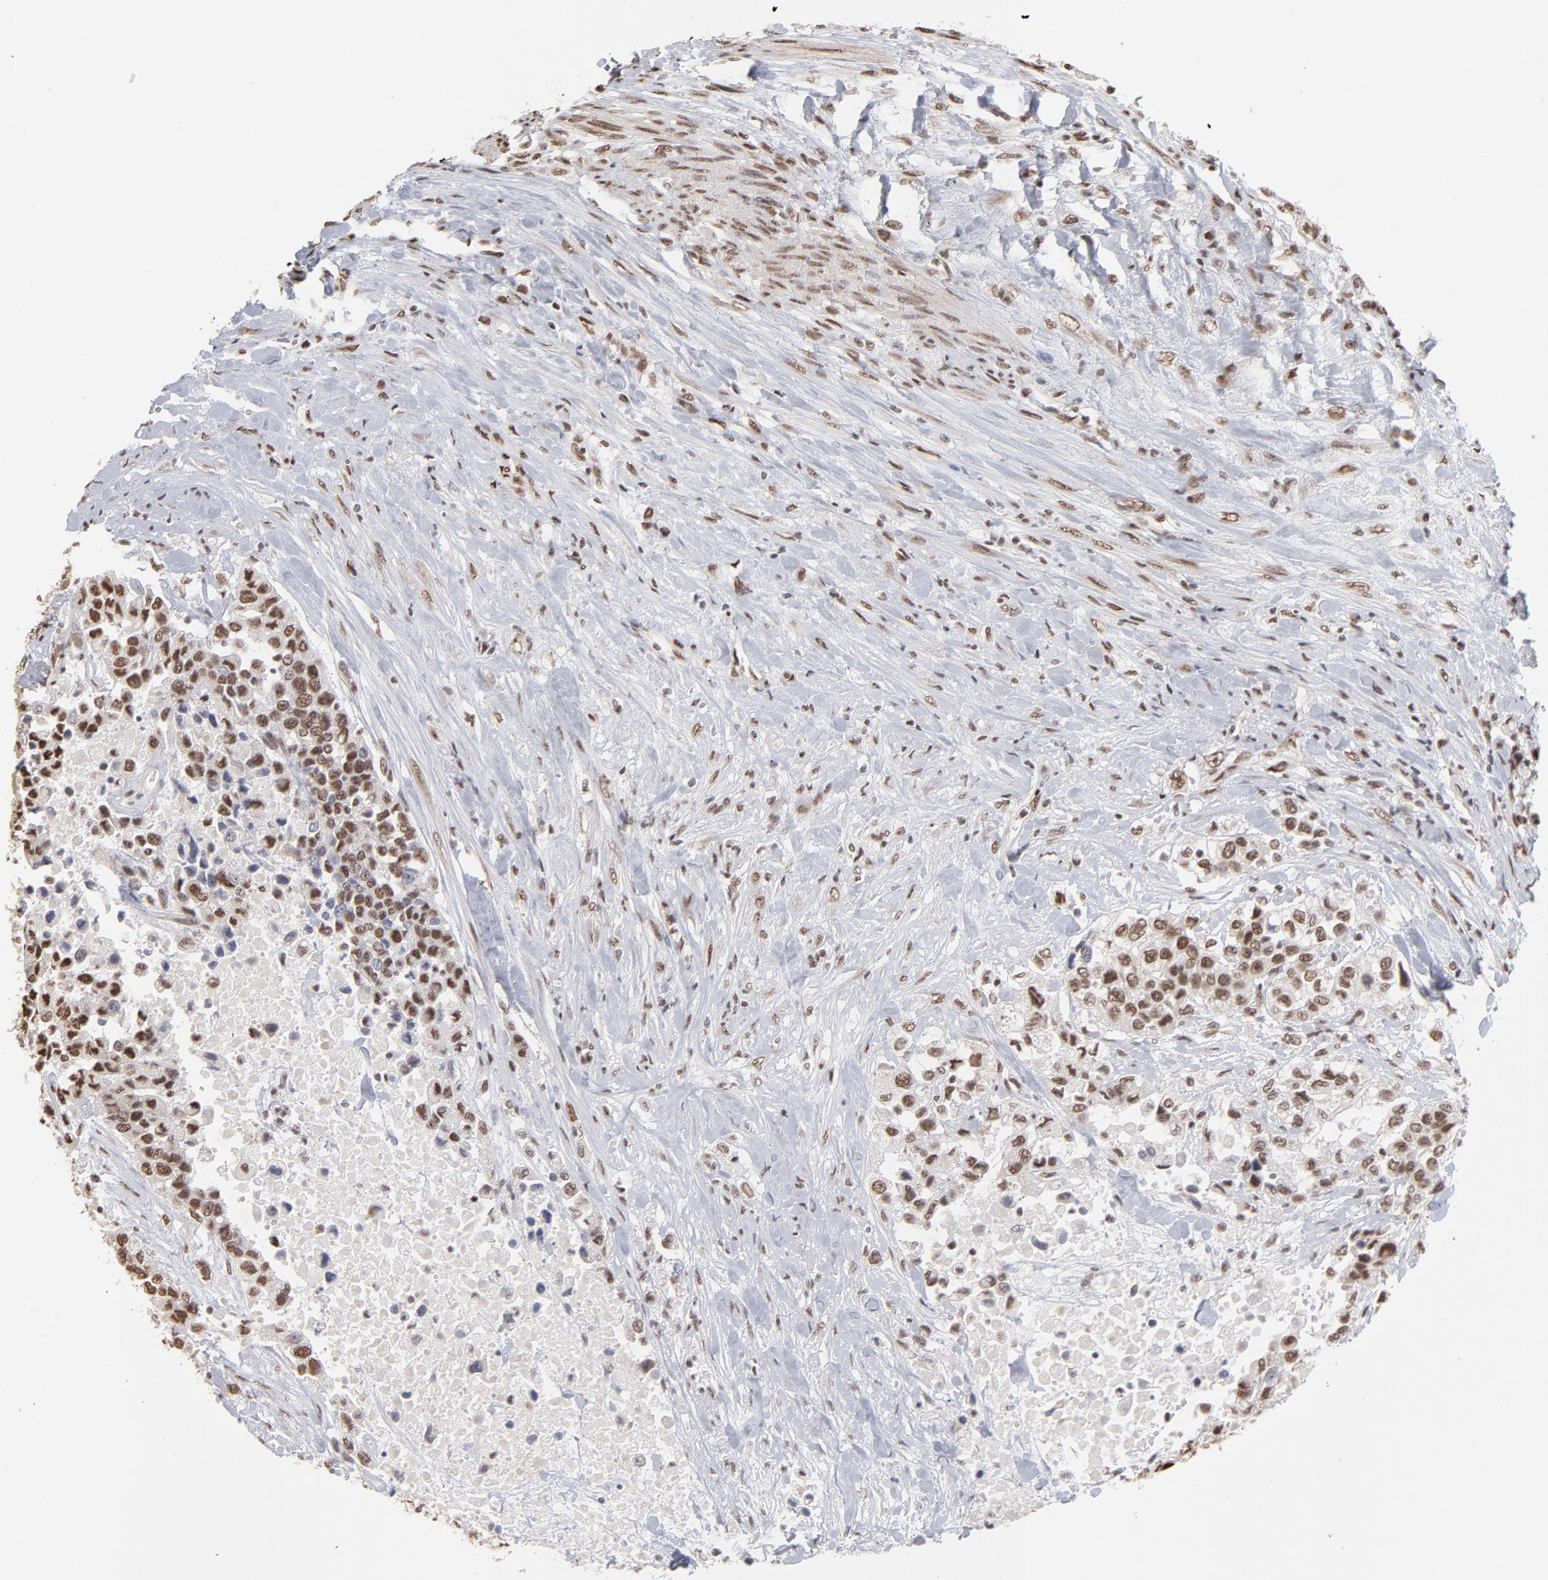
{"staining": {"intensity": "strong", "quantity": ">75%", "location": "nuclear"}, "tissue": "urothelial cancer", "cell_type": "Tumor cells", "image_type": "cancer", "snomed": [{"axis": "morphology", "description": "Urothelial carcinoma, High grade"}, {"axis": "topography", "description": "Urinary bladder"}], "caption": "The micrograph demonstrates staining of urothelial cancer, revealing strong nuclear protein positivity (brown color) within tumor cells.", "gene": "ZNF3", "patient": {"sex": "female", "age": 80}}